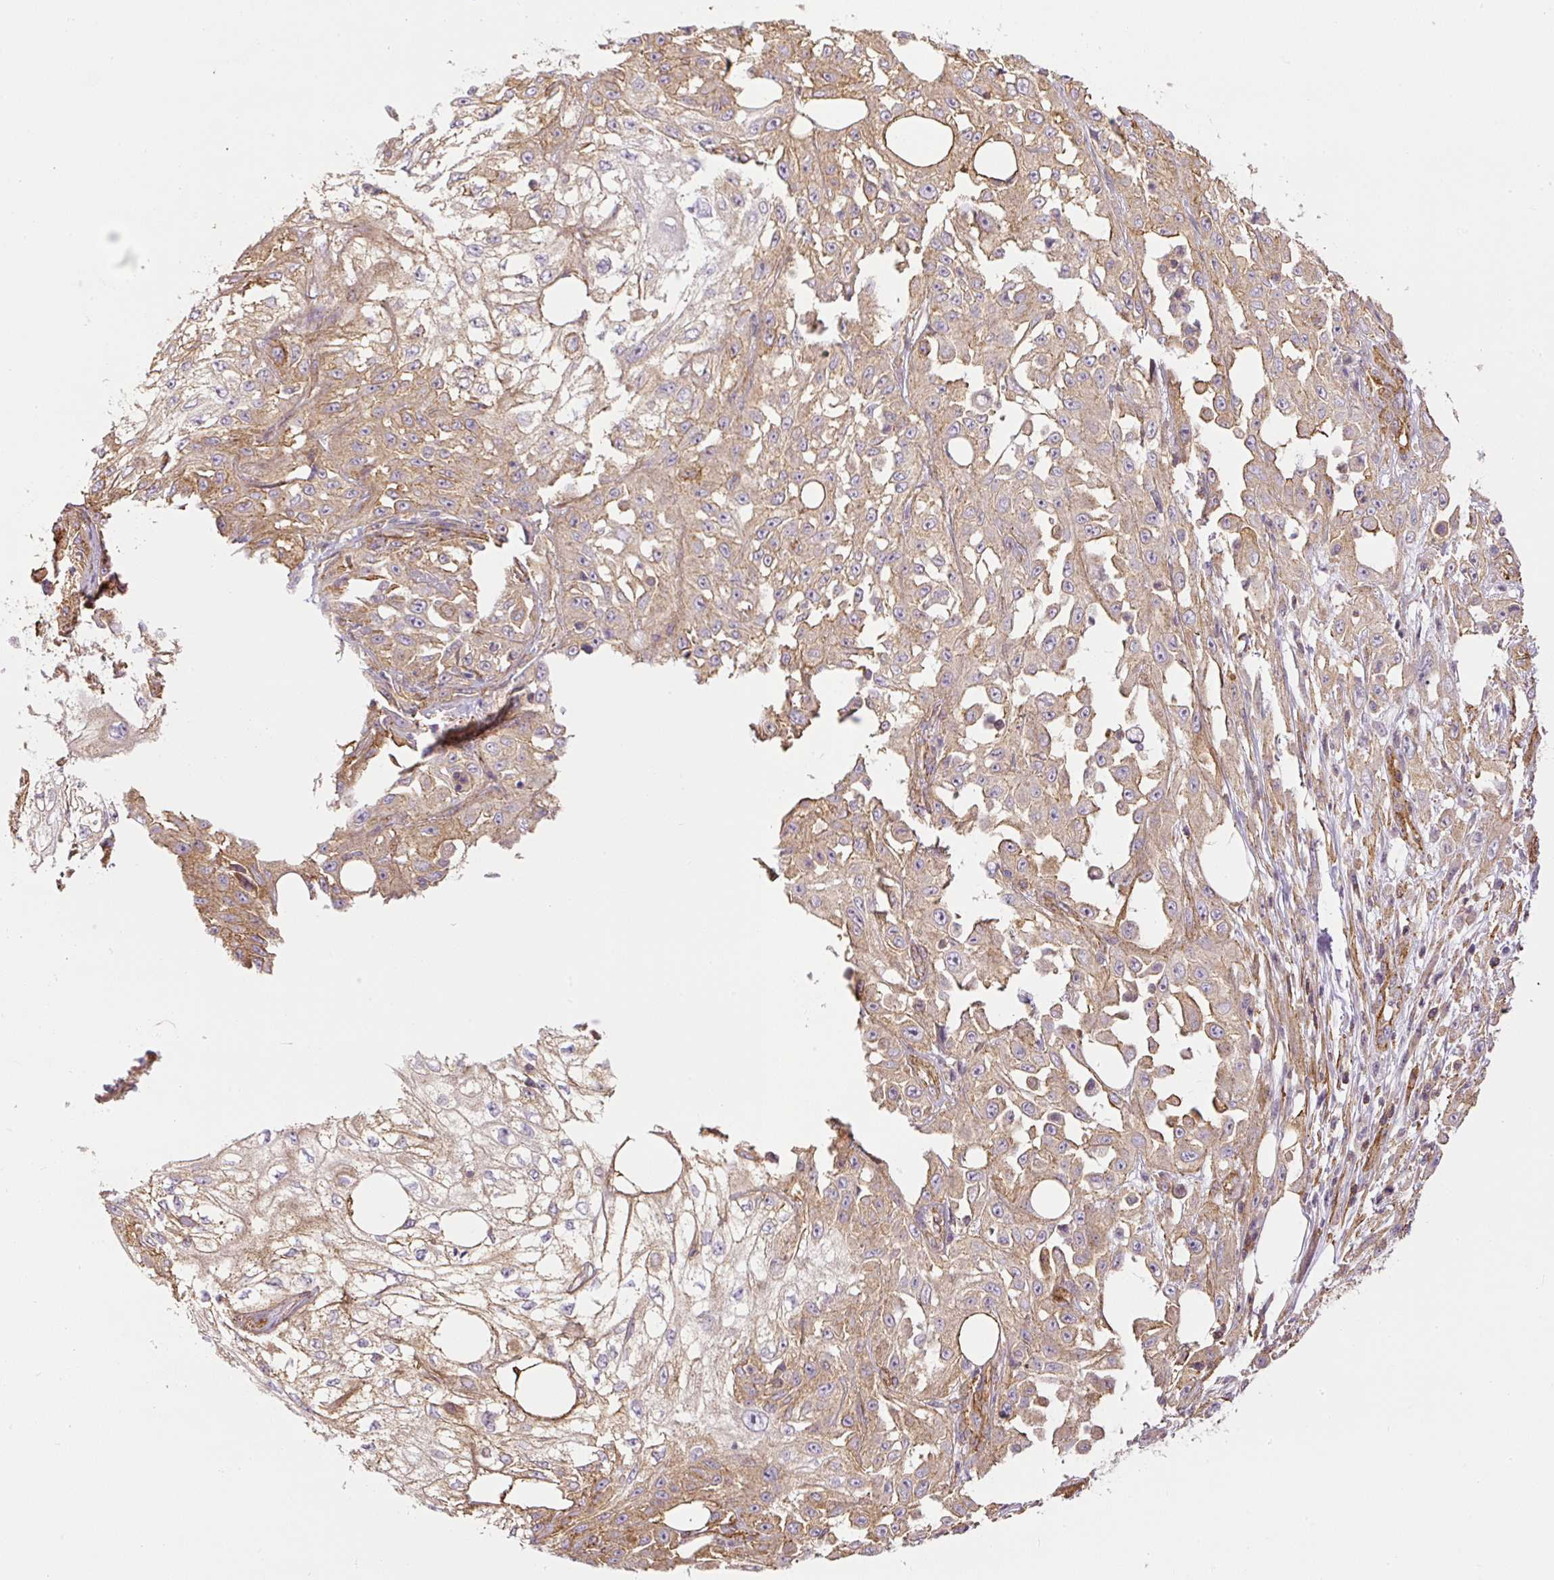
{"staining": {"intensity": "moderate", "quantity": "25%-75%", "location": "cytoplasmic/membranous"}, "tissue": "skin cancer", "cell_type": "Tumor cells", "image_type": "cancer", "snomed": [{"axis": "morphology", "description": "Squamous cell carcinoma, NOS"}, {"axis": "morphology", "description": "Squamous cell carcinoma, metastatic, NOS"}, {"axis": "topography", "description": "Skin"}, {"axis": "topography", "description": "Lymph node"}], "caption": "IHC of human skin cancer shows medium levels of moderate cytoplasmic/membranous staining in approximately 25%-75% of tumor cells. (DAB IHC, brown staining for protein, blue staining for nuclei).", "gene": "MYL12A", "patient": {"sex": "male", "age": 75}}